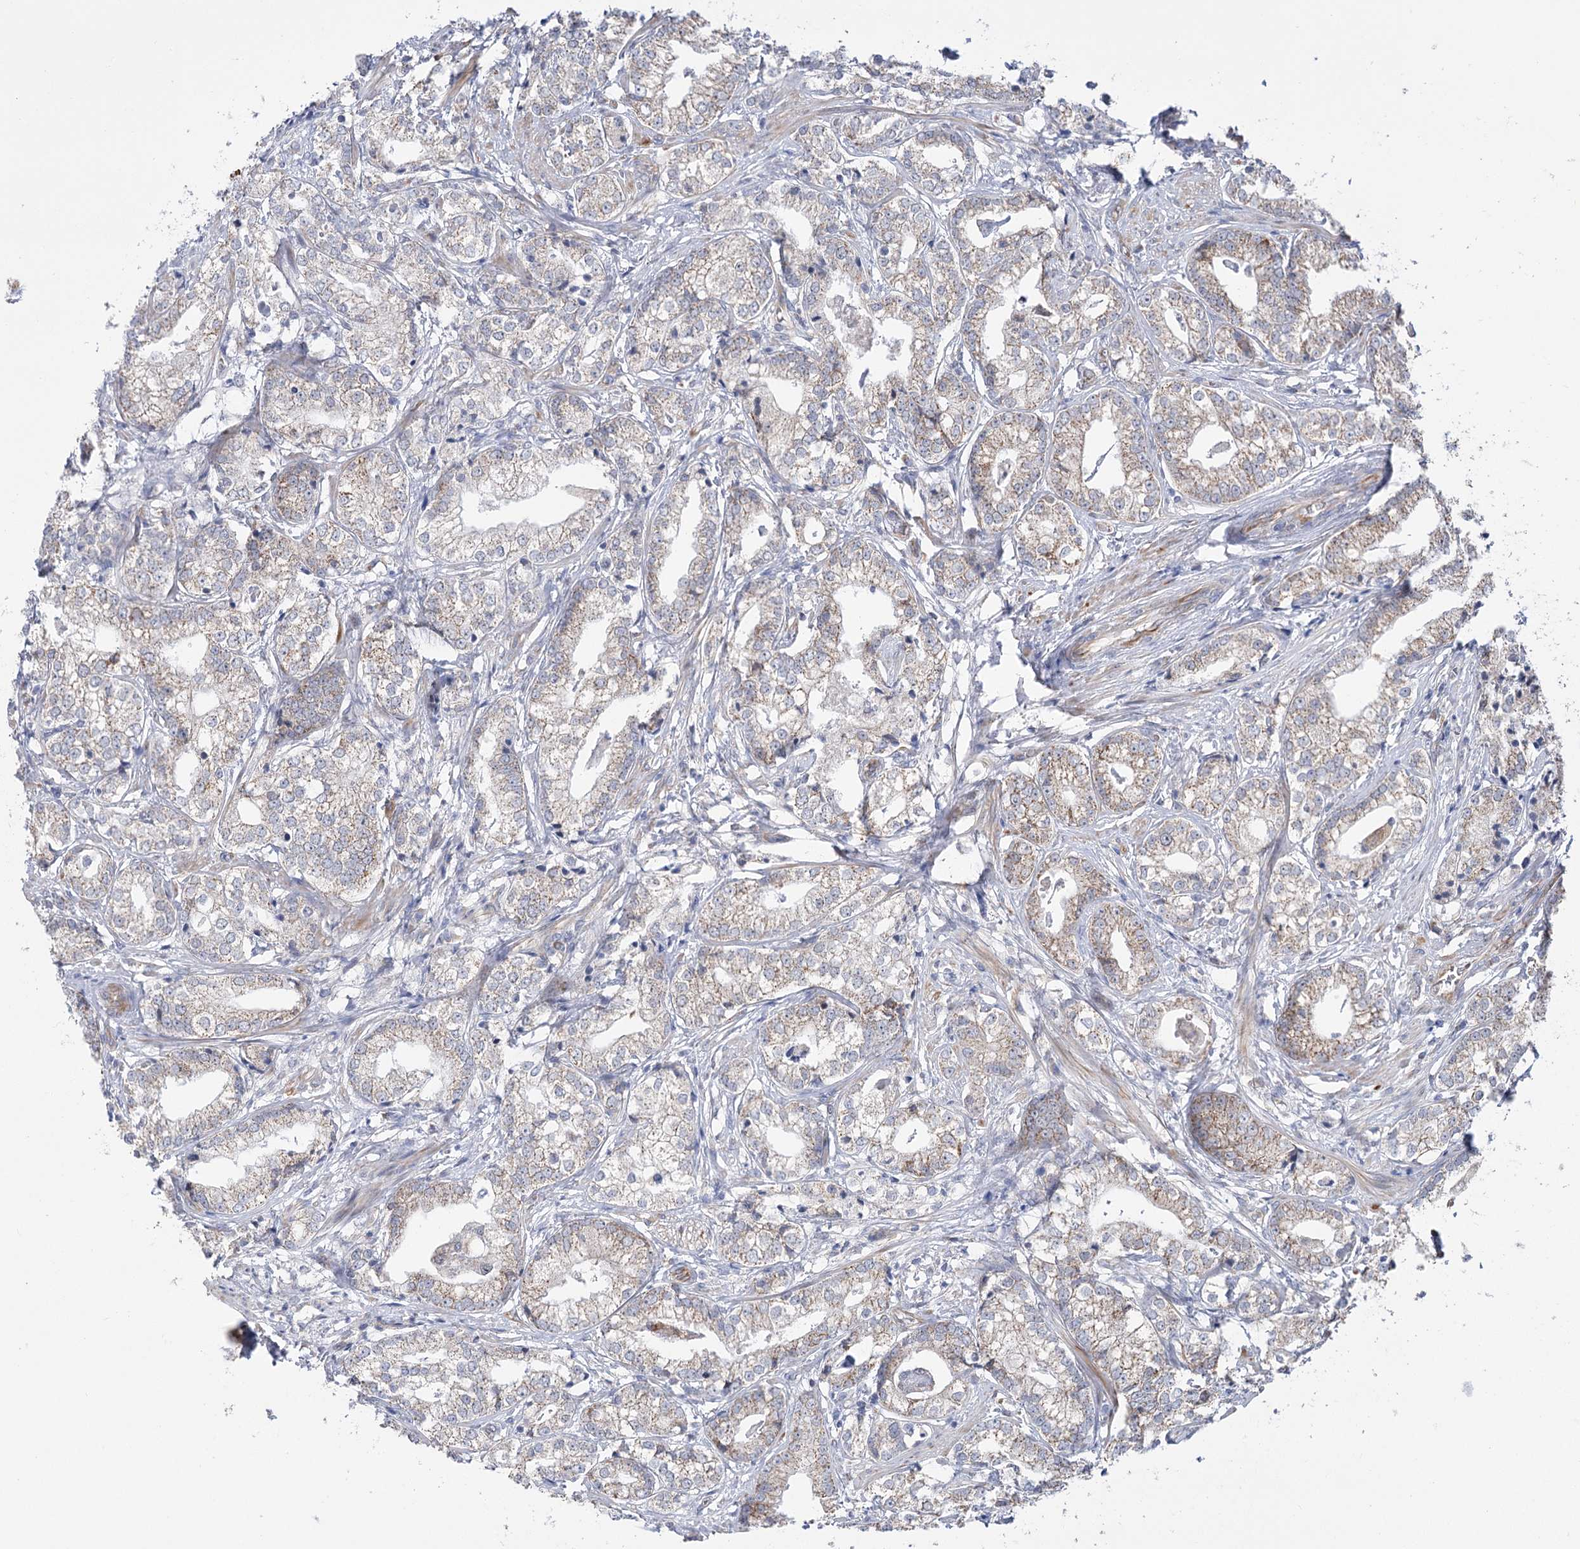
{"staining": {"intensity": "weak", "quantity": "<25%", "location": "cytoplasmic/membranous"}, "tissue": "prostate cancer", "cell_type": "Tumor cells", "image_type": "cancer", "snomed": [{"axis": "morphology", "description": "Adenocarcinoma, High grade"}, {"axis": "topography", "description": "Prostate"}], "caption": "Human prostate high-grade adenocarcinoma stained for a protein using immunohistochemistry shows no positivity in tumor cells.", "gene": "ECHDC3", "patient": {"sex": "male", "age": 69}}